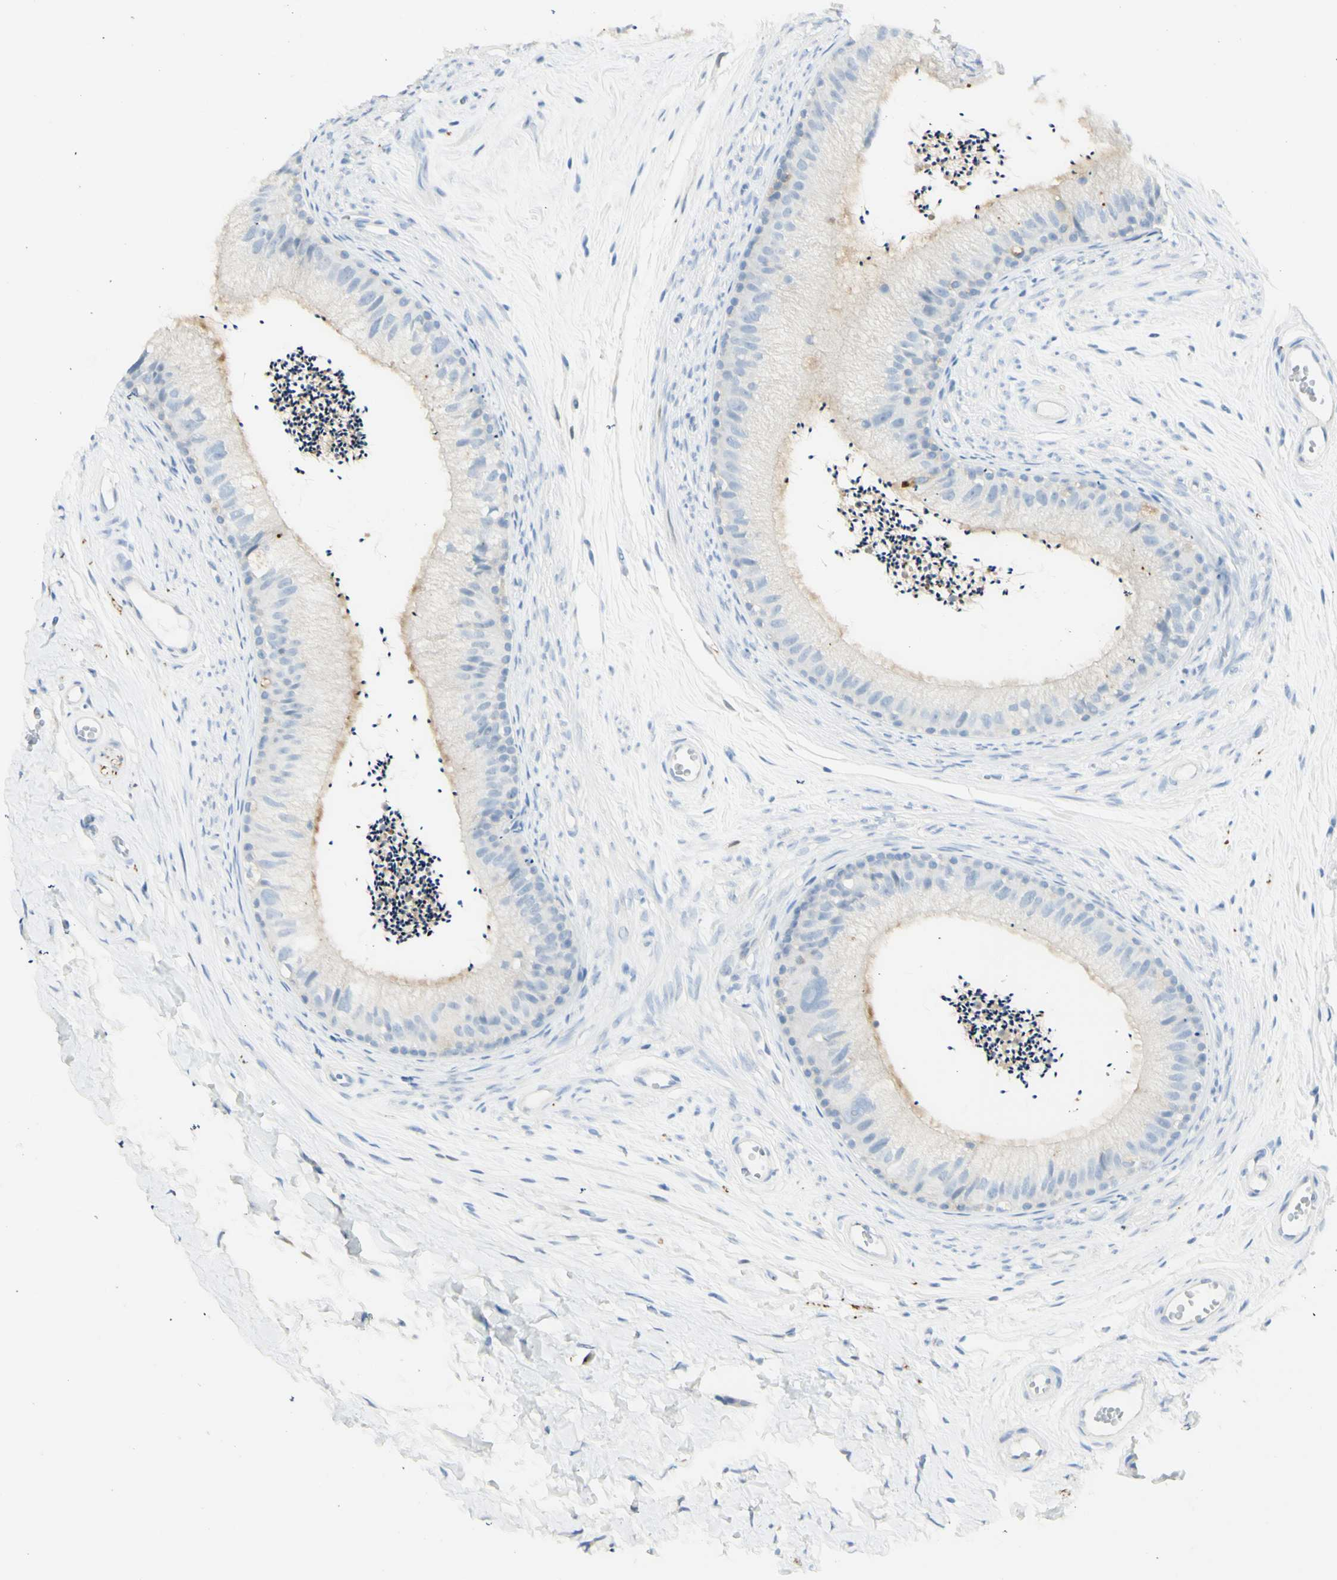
{"staining": {"intensity": "strong", "quantity": "<25%", "location": "cytoplasmic/membranous"}, "tissue": "epididymis", "cell_type": "Glandular cells", "image_type": "normal", "snomed": [{"axis": "morphology", "description": "Normal tissue, NOS"}, {"axis": "topography", "description": "Epididymis"}], "caption": "DAB (3,3'-diaminobenzidine) immunohistochemical staining of benign human epididymis demonstrates strong cytoplasmic/membranous protein positivity in approximately <25% of glandular cells.", "gene": "TSPAN1", "patient": {"sex": "male", "age": 56}}